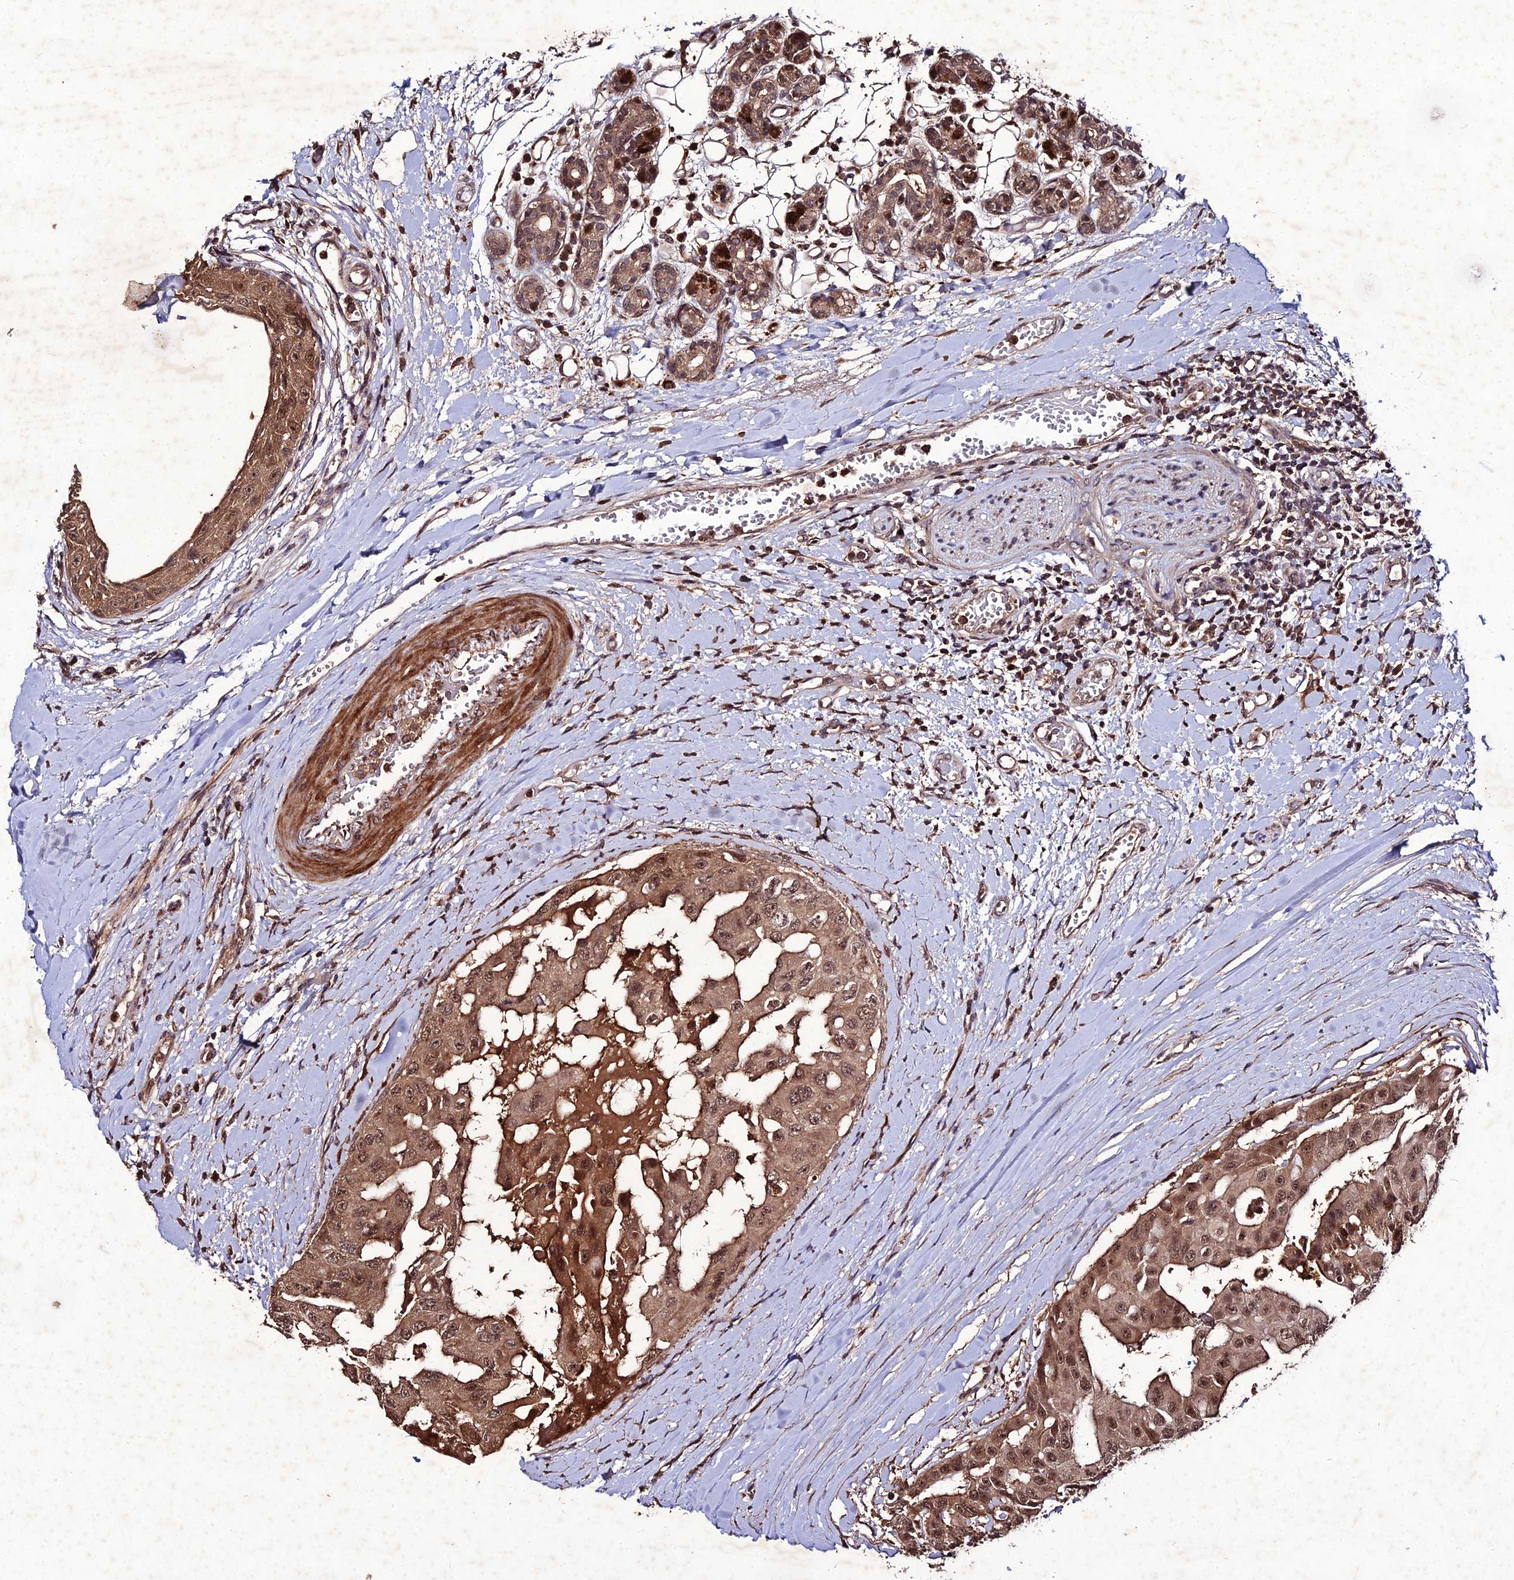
{"staining": {"intensity": "moderate", "quantity": ">75%", "location": "cytoplasmic/membranous,nuclear"}, "tissue": "head and neck cancer", "cell_type": "Tumor cells", "image_type": "cancer", "snomed": [{"axis": "morphology", "description": "Adenocarcinoma, NOS"}, {"axis": "morphology", "description": "Adenocarcinoma, metastatic, NOS"}, {"axis": "topography", "description": "Head-Neck"}], "caption": "Tumor cells exhibit moderate cytoplasmic/membranous and nuclear staining in about >75% of cells in head and neck cancer (metastatic adenocarcinoma). (IHC, brightfield microscopy, high magnification).", "gene": "ZNF766", "patient": {"sex": "male", "age": 75}}